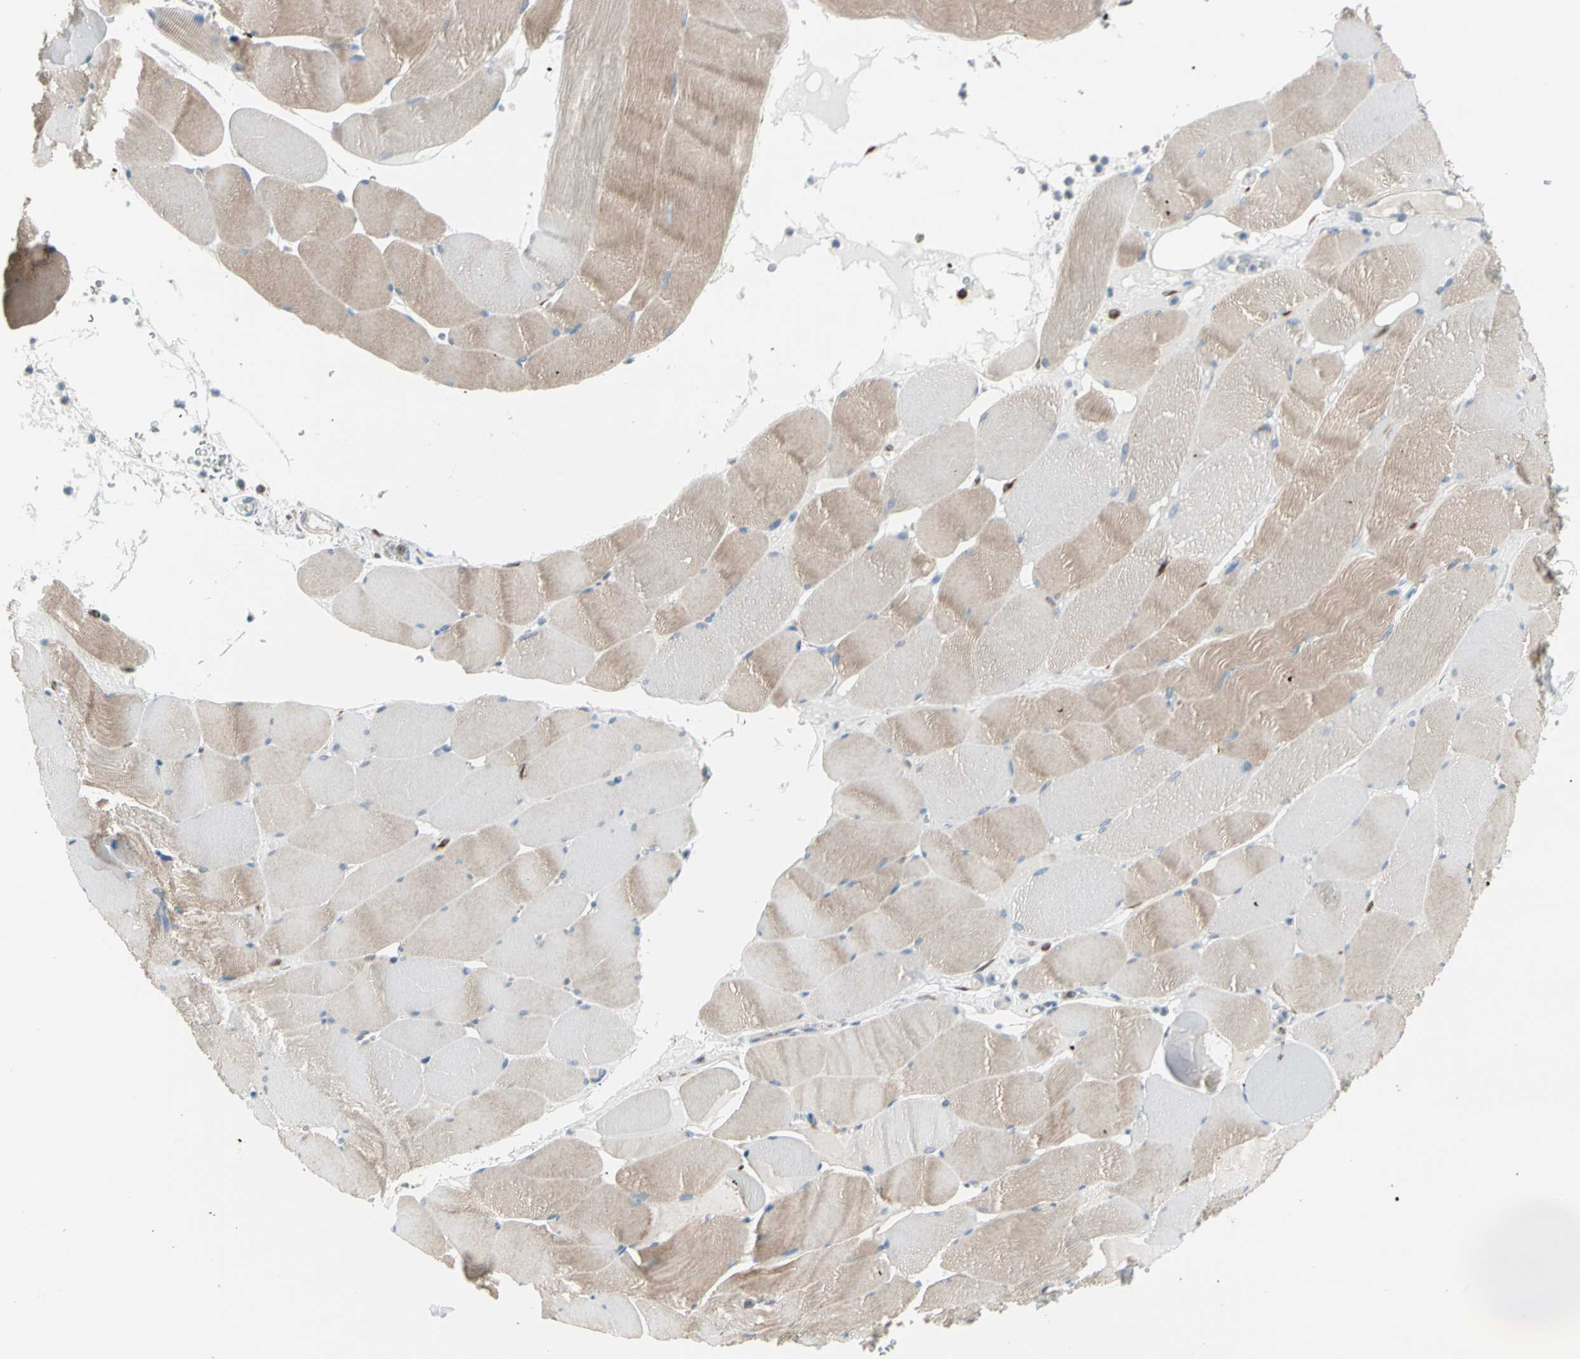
{"staining": {"intensity": "moderate", "quantity": "25%-75%", "location": "cytoplasmic/membranous"}, "tissue": "skeletal muscle", "cell_type": "Myocytes", "image_type": "normal", "snomed": [{"axis": "morphology", "description": "Normal tissue, NOS"}, {"axis": "topography", "description": "Skeletal muscle"}], "caption": "This micrograph demonstrates benign skeletal muscle stained with immunohistochemistry to label a protein in brown. The cytoplasmic/membranous of myocytes show moderate positivity for the protein. Nuclei are counter-stained blue.", "gene": "LRPAP1", "patient": {"sex": "male", "age": 62}}